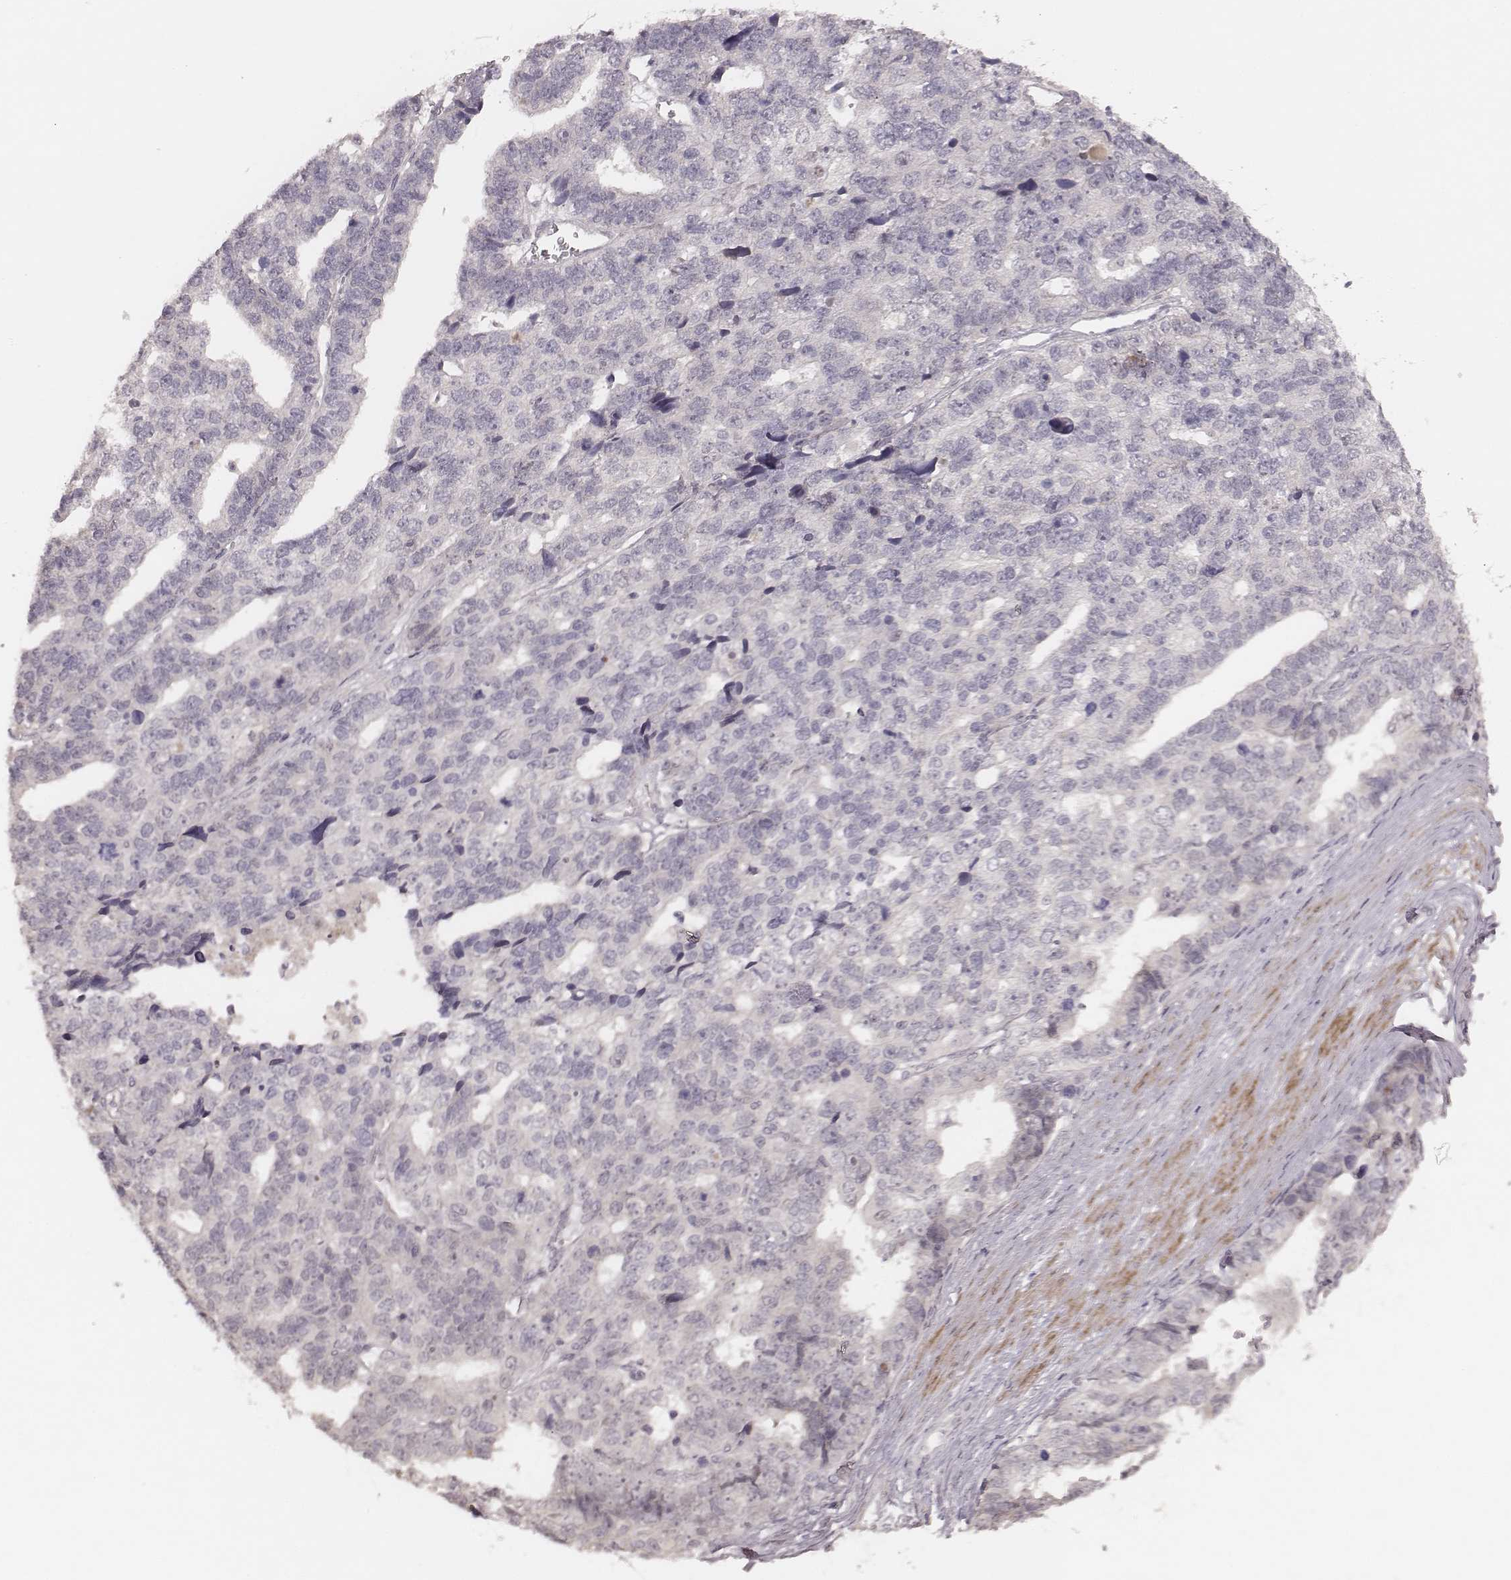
{"staining": {"intensity": "negative", "quantity": "none", "location": "none"}, "tissue": "stomach cancer", "cell_type": "Tumor cells", "image_type": "cancer", "snomed": [{"axis": "morphology", "description": "Adenocarcinoma, NOS"}, {"axis": "topography", "description": "Stomach"}], "caption": "Human stomach adenocarcinoma stained for a protein using immunohistochemistry reveals no positivity in tumor cells.", "gene": "FAM13B", "patient": {"sex": "male", "age": 69}}